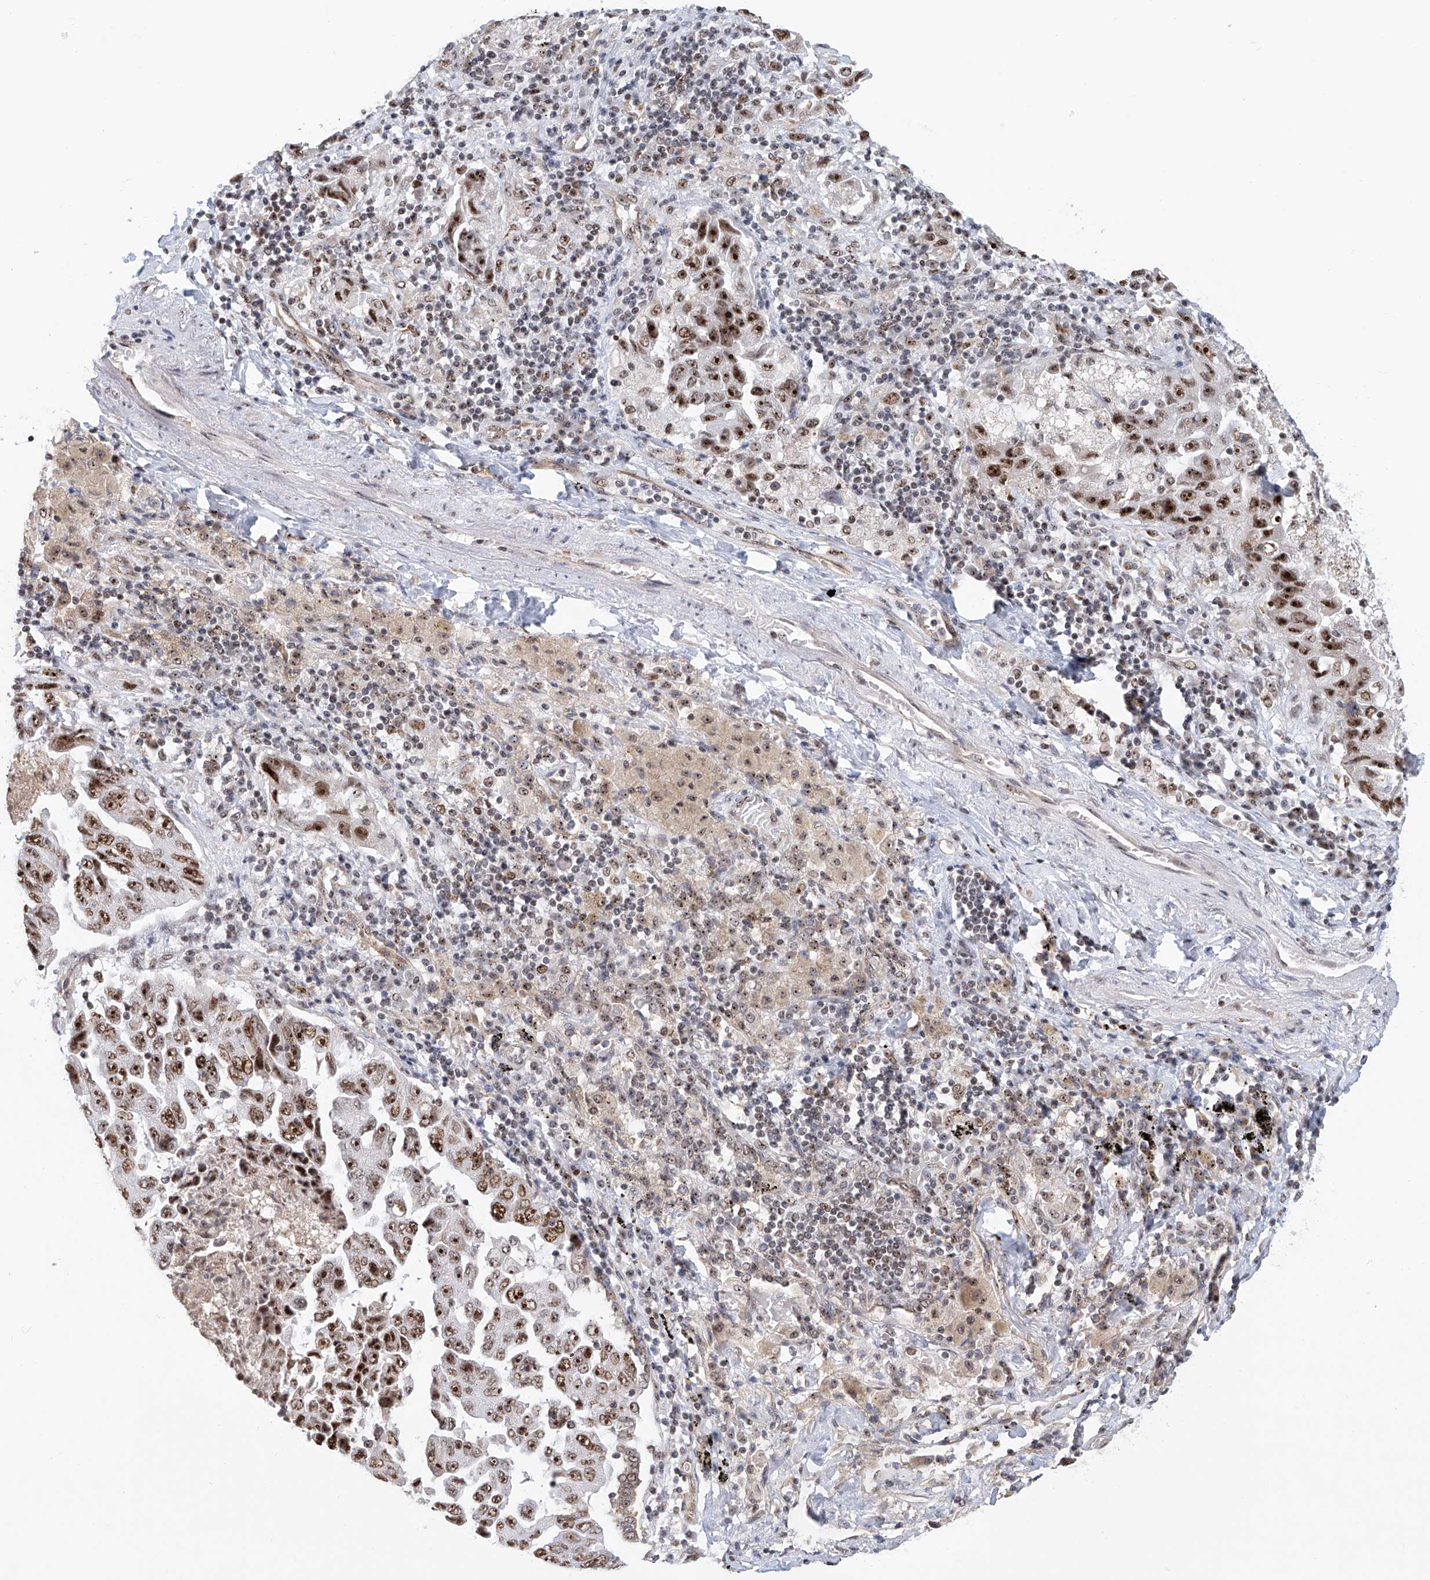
{"staining": {"intensity": "strong", "quantity": ">75%", "location": "nuclear"}, "tissue": "lung cancer", "cell_type": "Tumor cells", "image_type": "cancer", "snomed": [{"axis": "morphology", "description": "Adenocarcinoma, NOS"}, {"axis": "topography", "description": "Lung"}], "caption": "A brown stain highlights strong nuclear expression of a protein in human lung adenocarcinoma tumor cells.", "gene": "PRUNE2", "patient": {"sex": "female", "age": 51}}